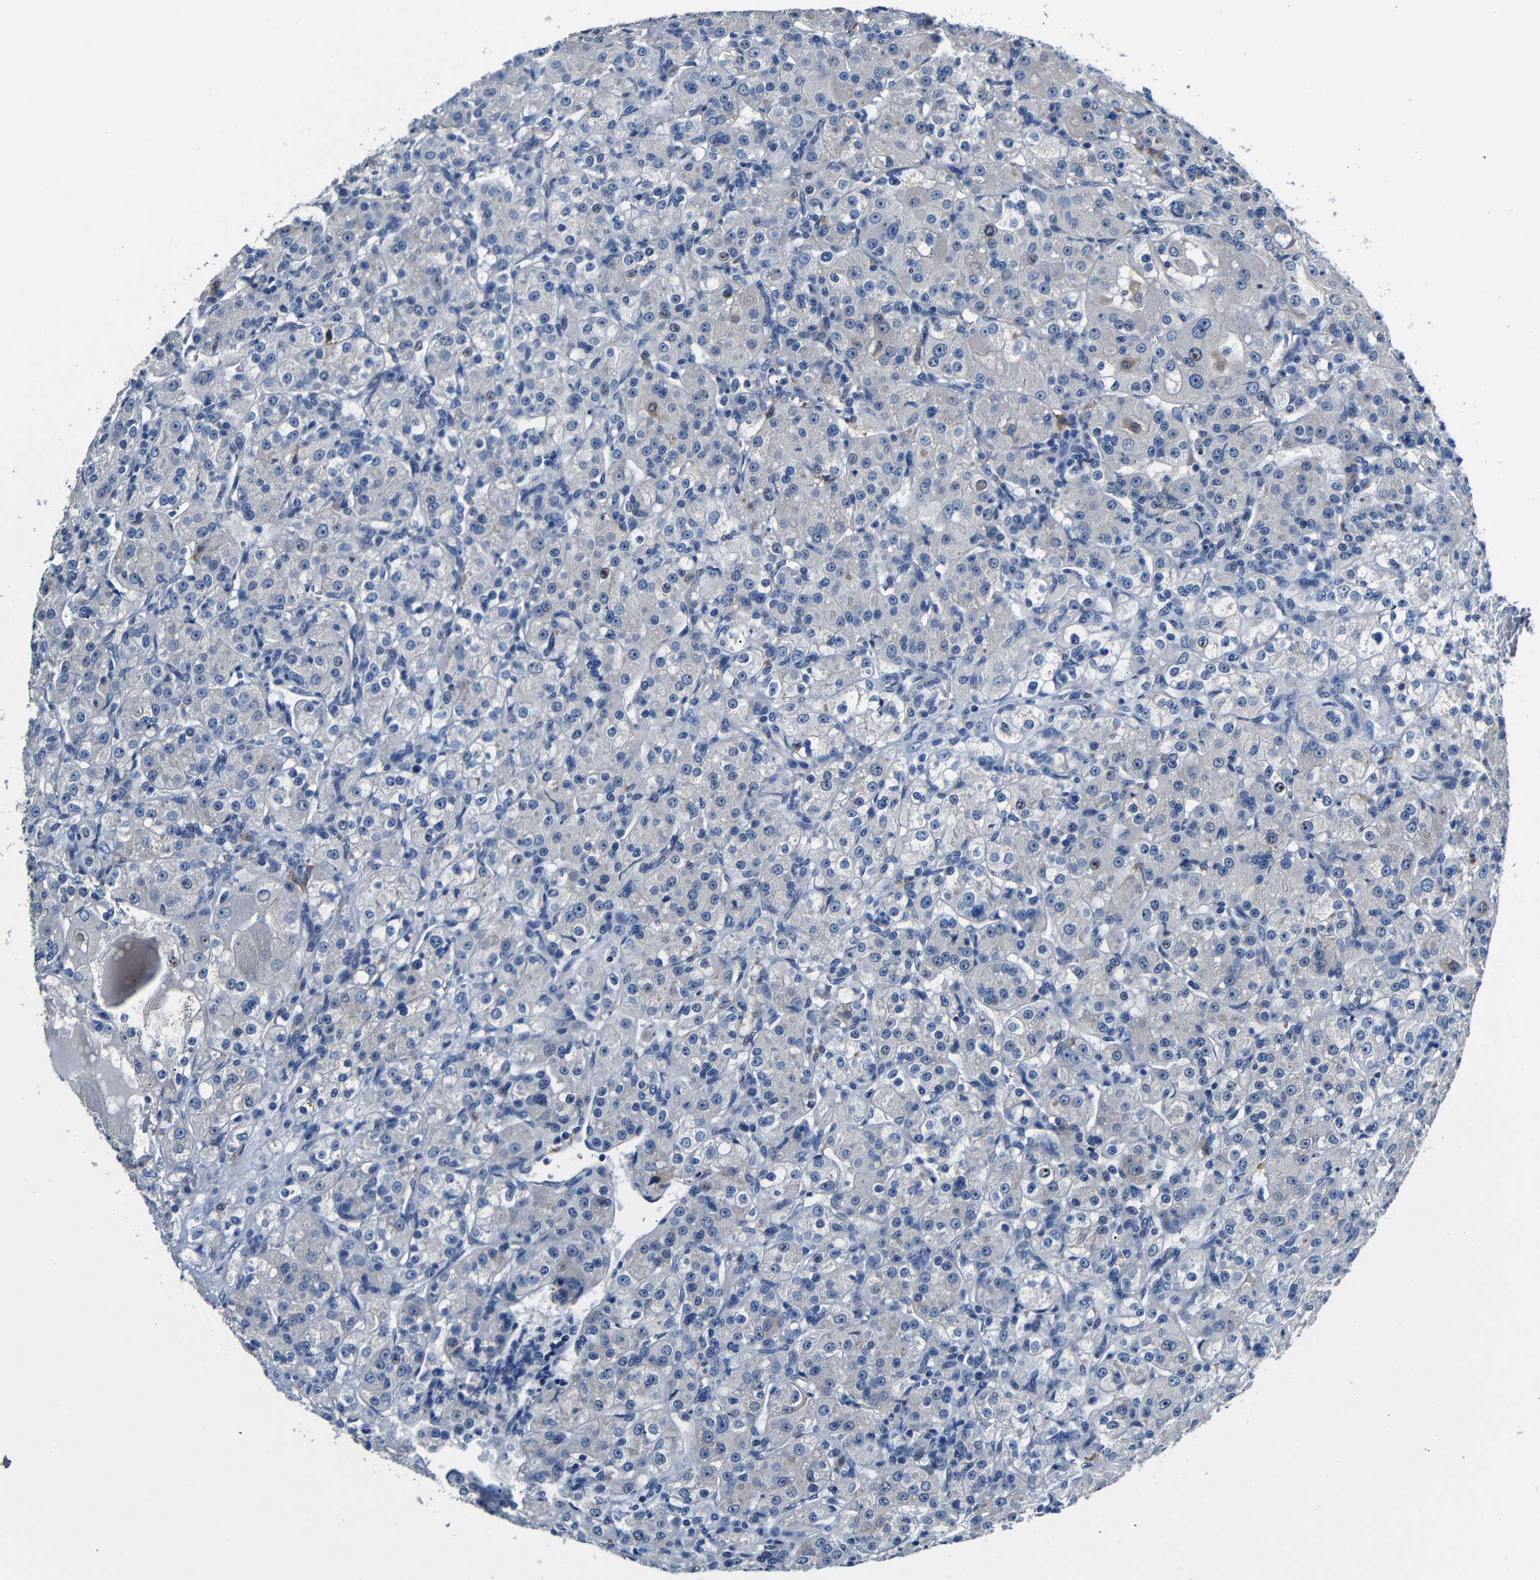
{"staining": {"intensity": "negative", "quantity": "none", "location": "none"}, "tissue": "renal cancer", "cell_type": "Tumor cells", "image_type": "cancer", "snomed": [{"axis": "morphology", "description": "Normal tissue, NOS"}, {"axis": "morphology", "description": "Adenocarcinoma, NOS"}, {"axis": "topography", "description": "Kidney"}], "caption": "Immunohistochemical staining of renal cancer displays no significant expression in tumor cells. (DAB IHC with hematoxylin counter stain).", "gene": "TNFAIP1", "patient": {"sex": "male", "age": 61}}